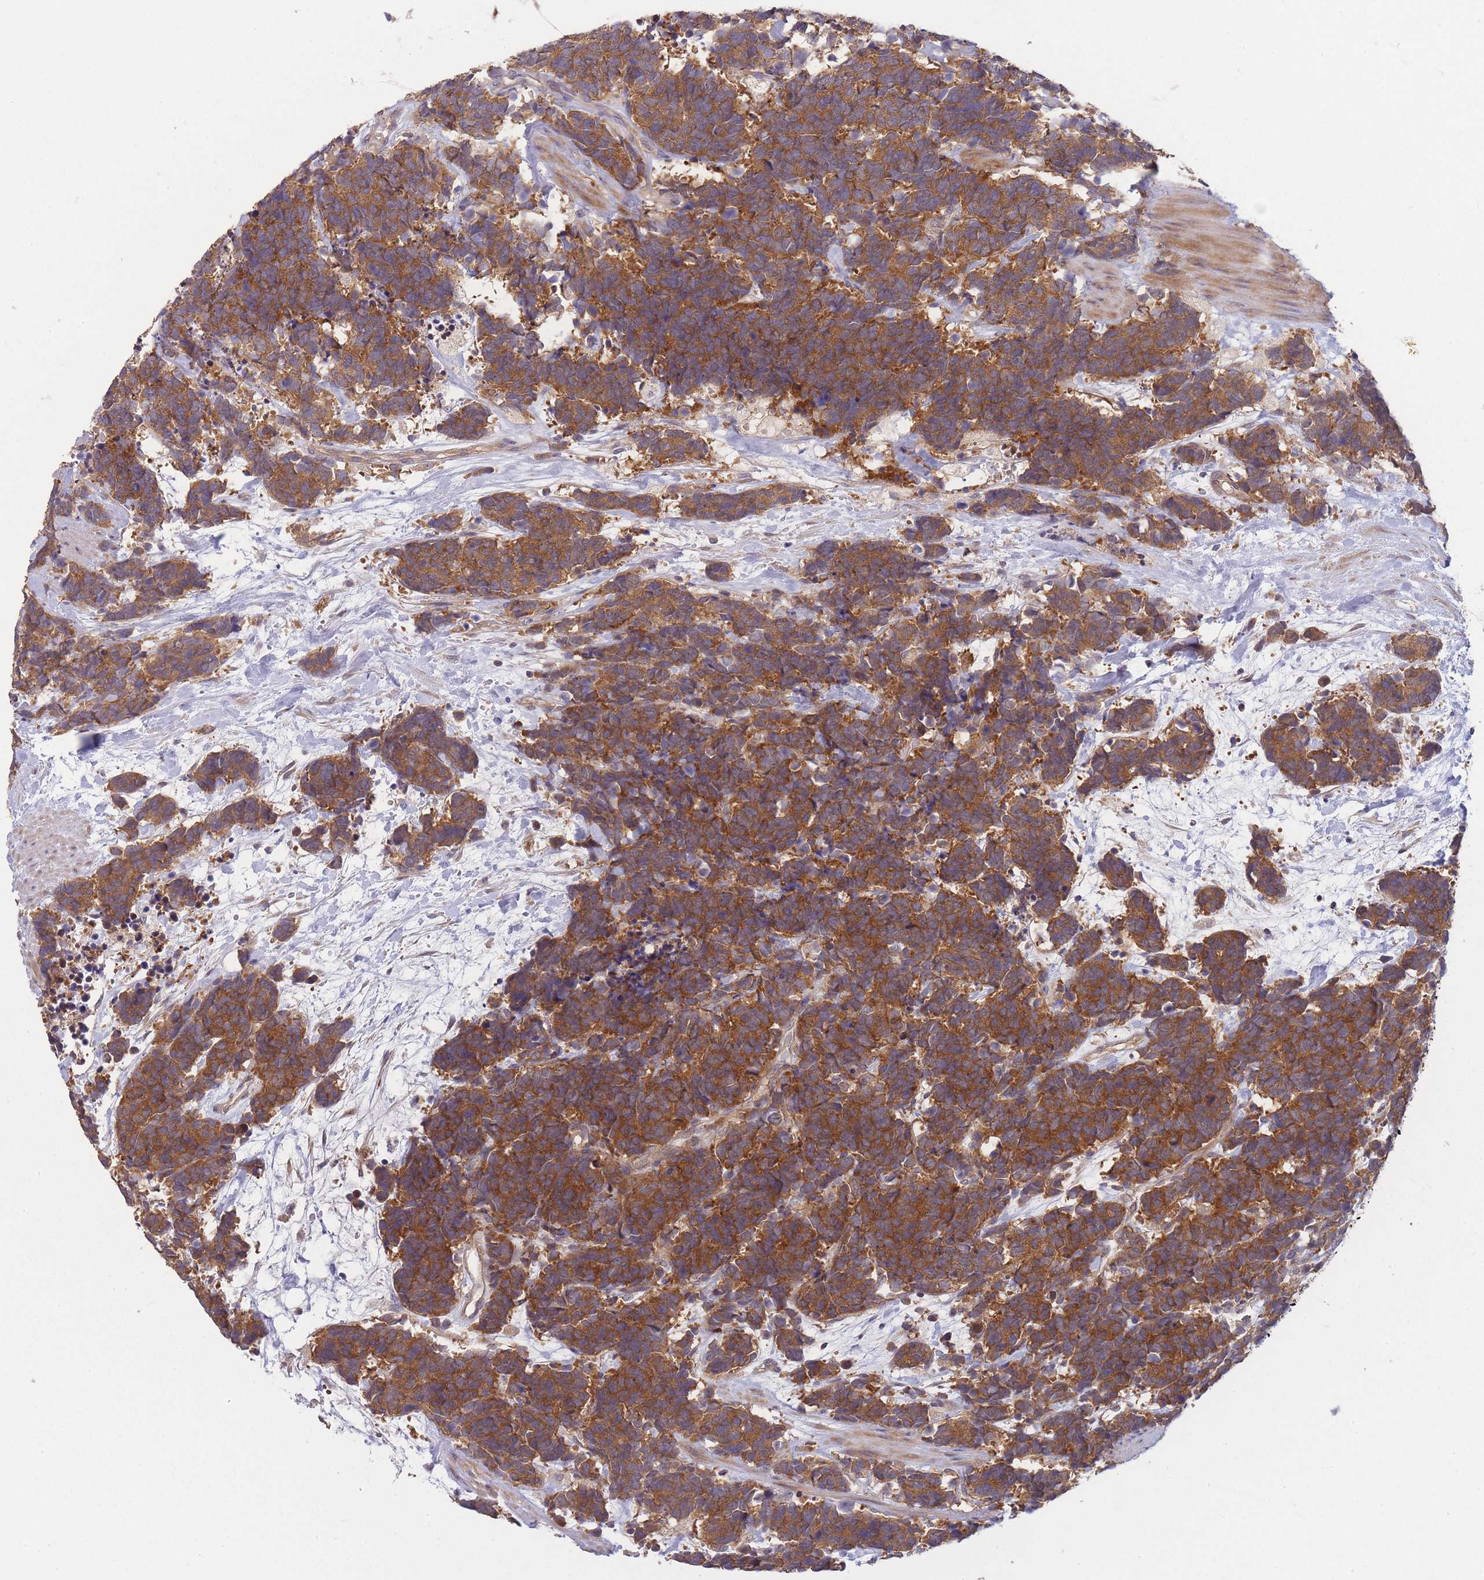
{"staining": {"intensity": "moderate", "quantity": ">75%", "location": "cytoplasmic/membranous"}, "tissue": "carcinoid", "cell_type": "Tumor cells", "image_type": "cancer", "snomed": [{"axis": "morphology", "description": "Carcinoma, NOS"}, {"axis": "morphology", "description": "Carcinoid, malignant, NOS"}, {"axis": "topography", "description": "Prostate"}], "caption": "Brown immunohistochemical staining in human carcinoid exhibits moderate cytoplasmic/membranous expression in approximately >75% of tumor cells.", "gene": "PFDN6", "patient": {"sex": "male", "age": 57}}